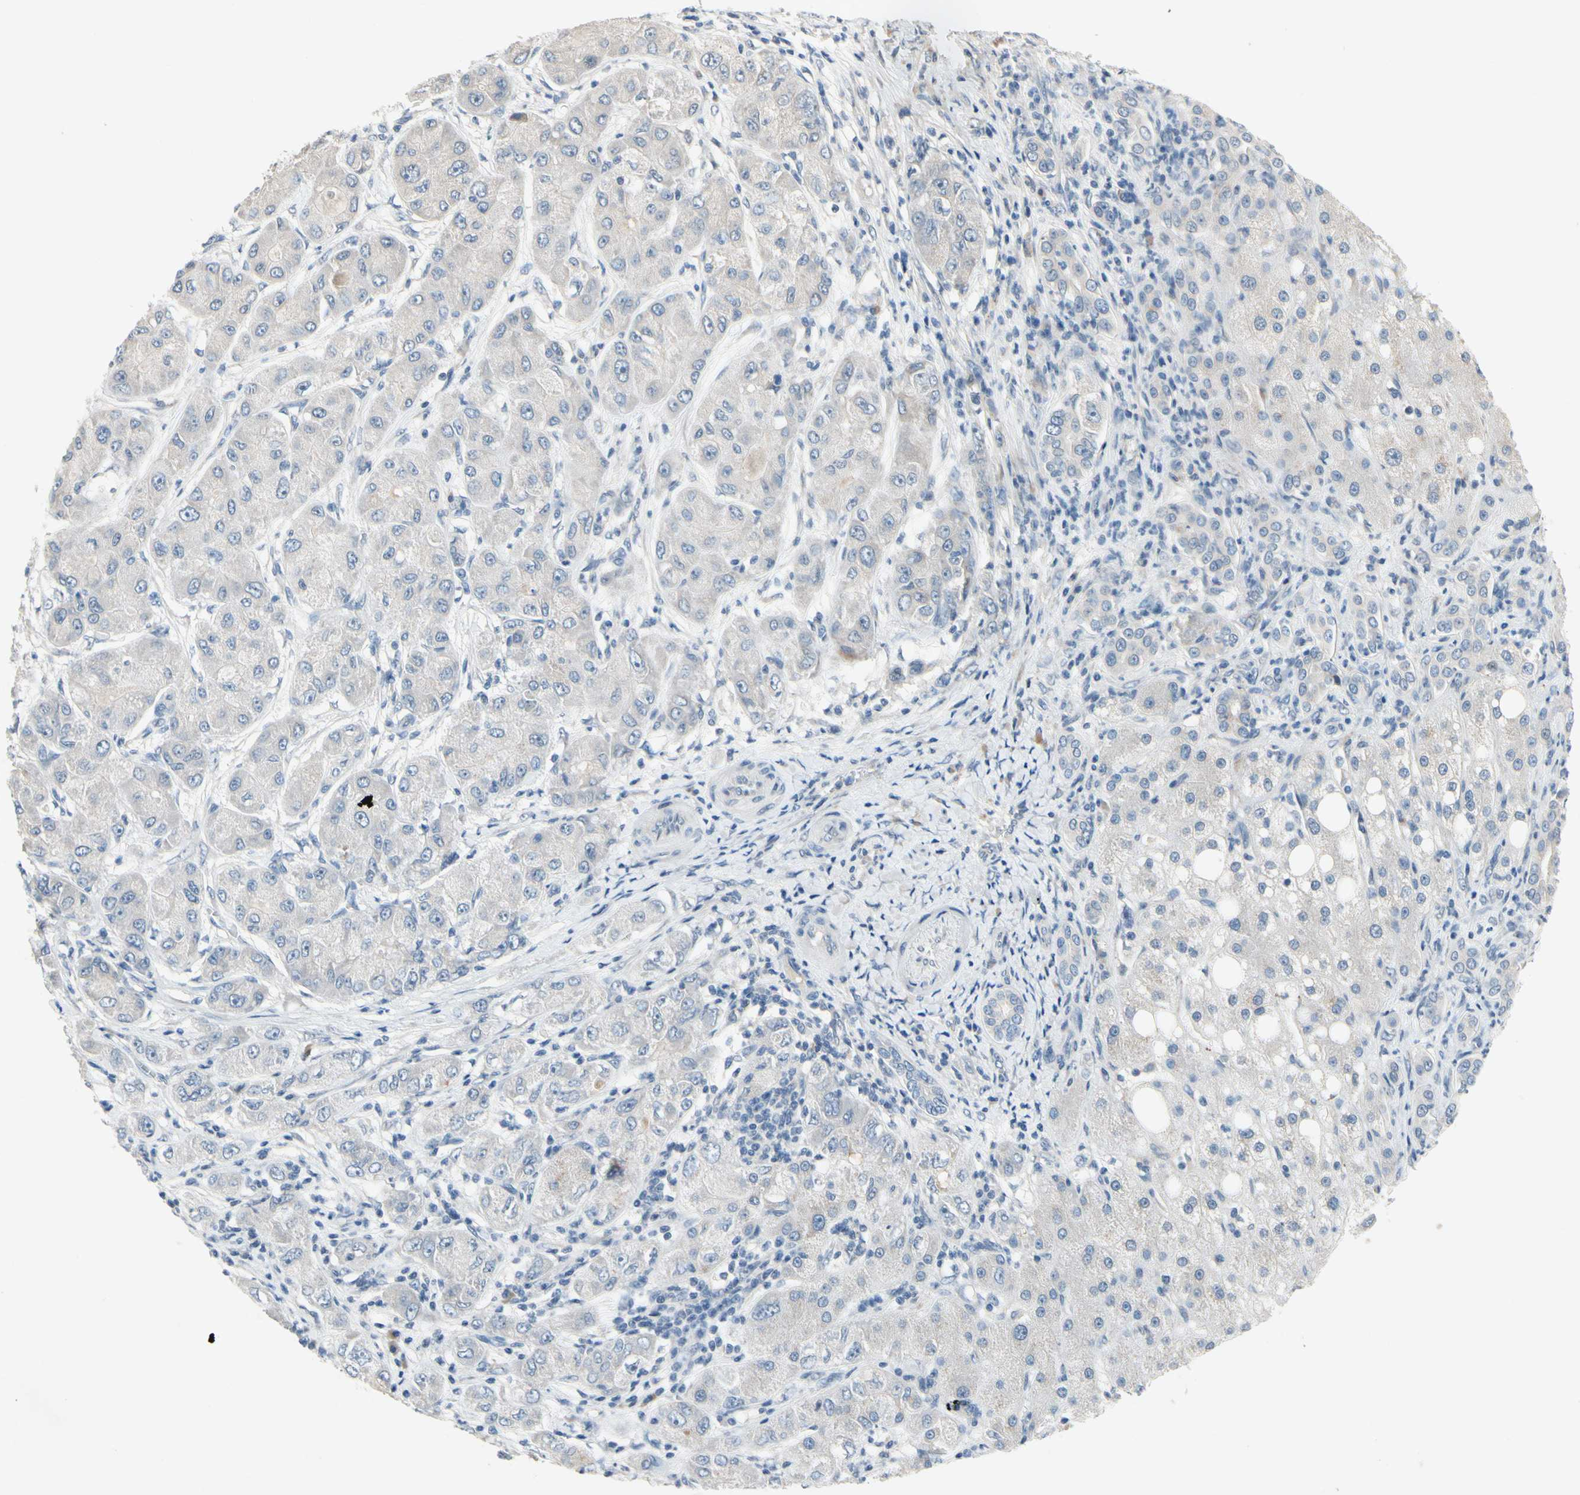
{"staining": {"intensity": "negative", "quantity": "none", "location": "none"}, "tissue": "liver cancer", "cell_type": "Tumor cells", "image_type": "cancer", "snomed": [{"axis": "morphology", "description": "Carcinoma, Hepatocellular, NOS"}, {"axis": "topography", "description": "Liver"}], "caption": "This is an IHC micrograph of human liver cancer (hepatocellular carcinoma). There is no positivity in tumor cells.", "gene": "PIP5K1B", "patient": {"sex": "male", "age": 80}}